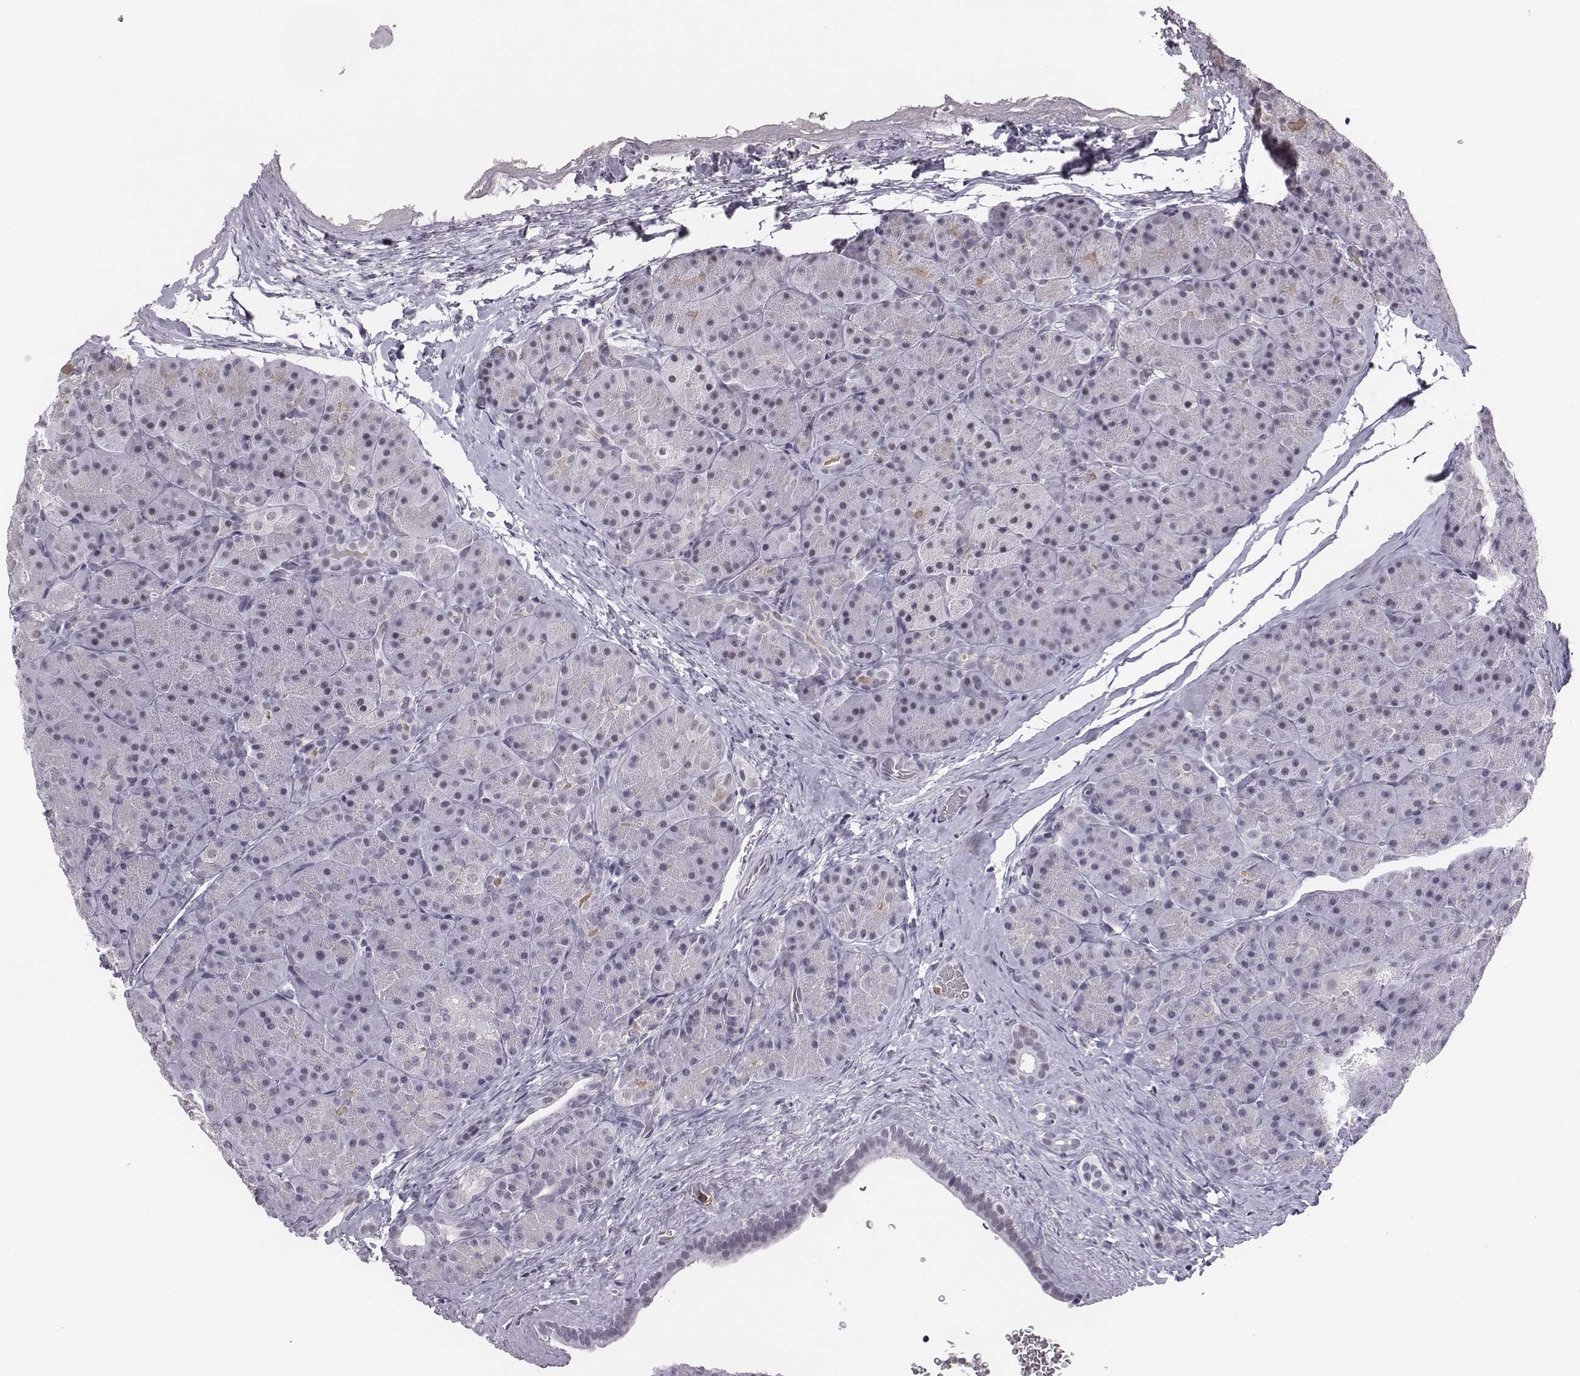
{"staining": {"intensity": "negative", "quantity": "none", "location": "none"}, "tissue": "pancreas", "cell_type": "Exocrine glandular cells", "image_type": "normal", "snomed": [{"axis": "morphology", "description": "Normal tissue, NOS"}, {"axis": "topography", "description": "Pancreas"}], "caption": "Immunohistochemical staining of unremarkable human pancreas displays no significant positivity in exocrine glandular cells. (DAB (3,3'-diaminobenzidine) IHC with hematoxylin counter stain).", "gene": "ACOD1", "patient": {"sex": "male", "age": 57}}